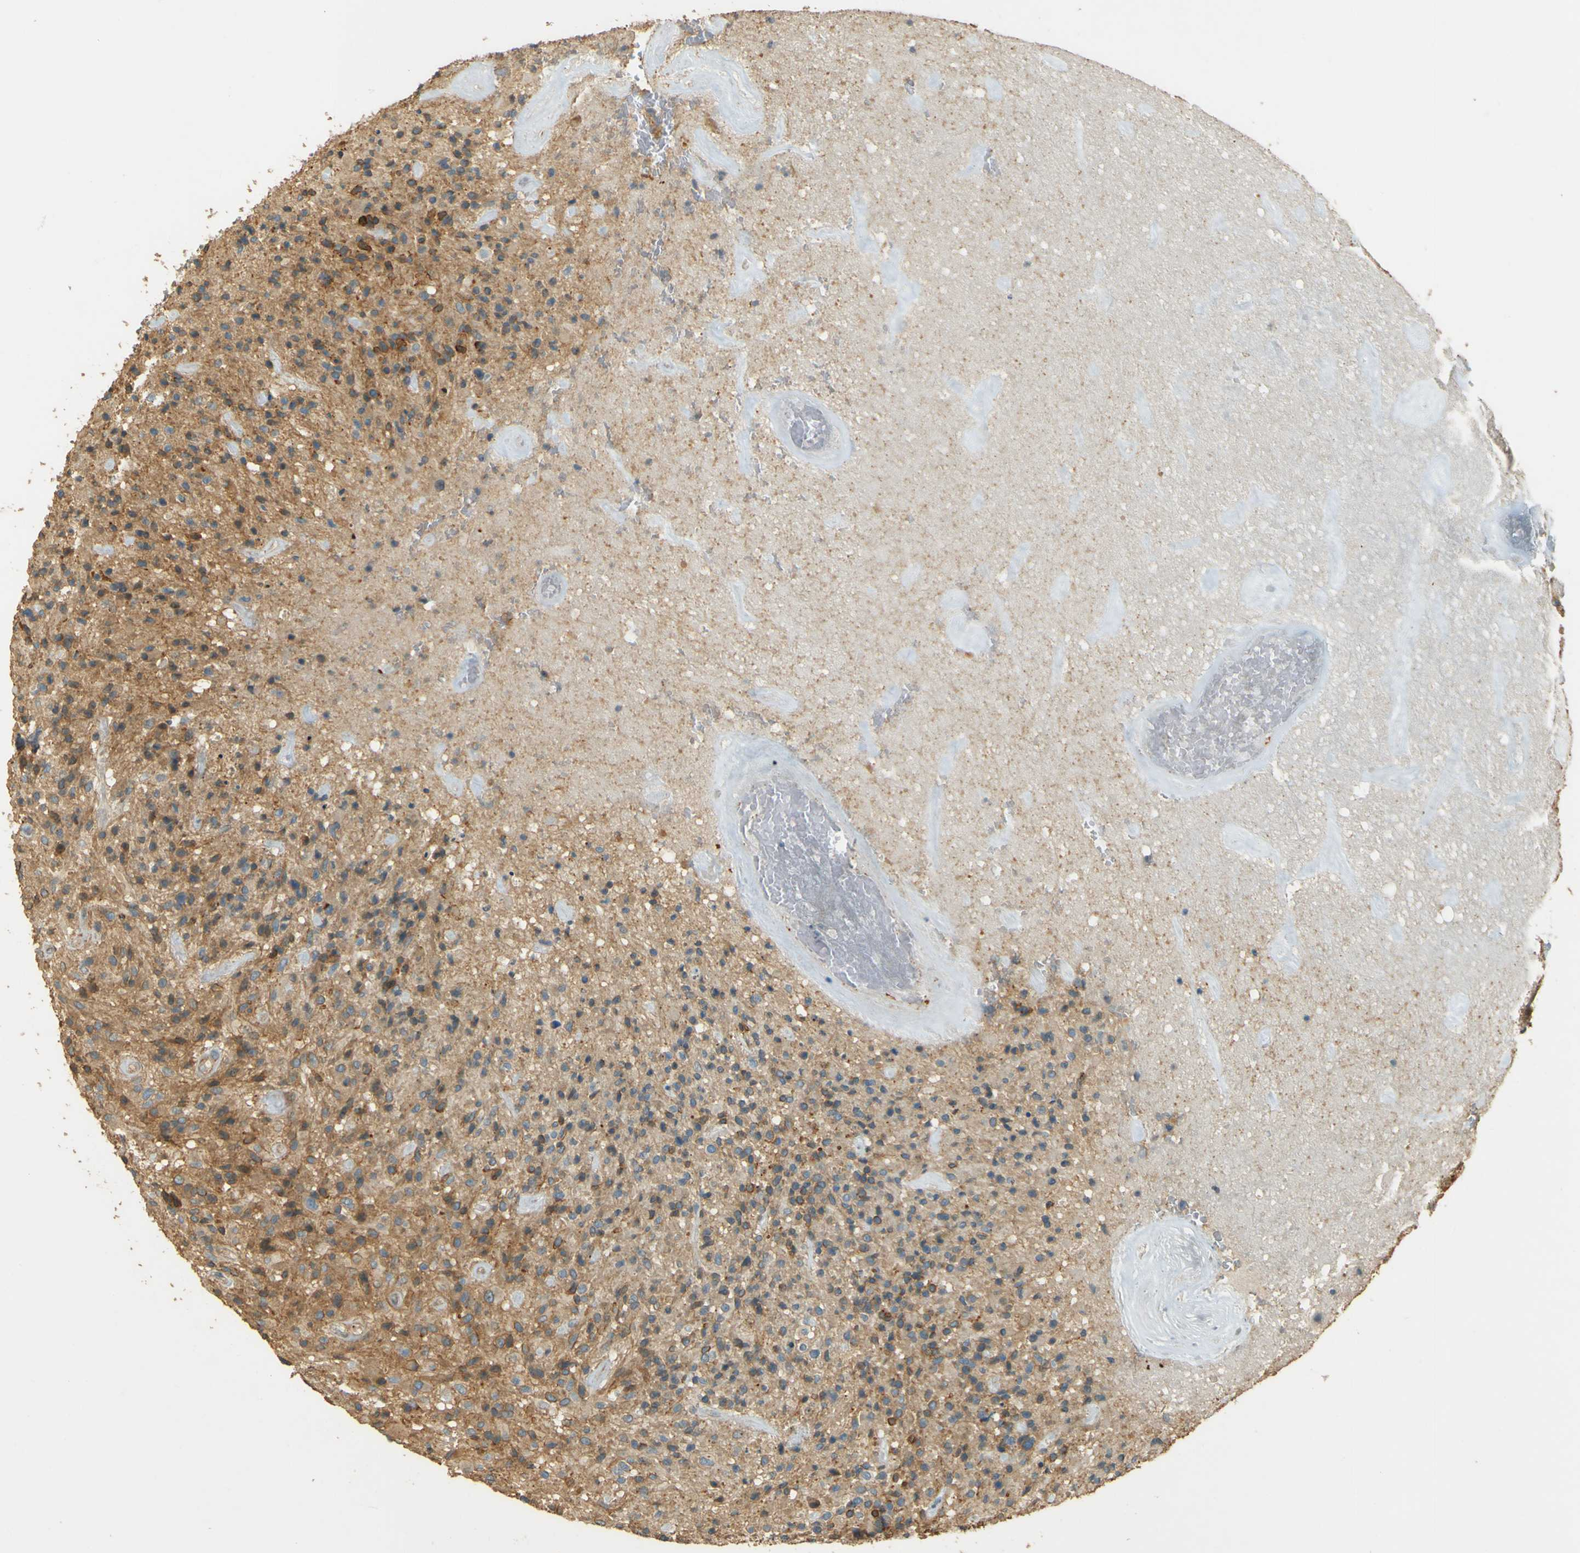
{"staining": {"intensity": "moderate", "quantity": ">75%", "location": "cytoplasmic/membranous"}, "tissue": "glioma", "cell_type": "Tumor cells", "image_type": "cancer", "snomed": [{"axis": "morphology", "description": "Glioma, malignant, High grade"}, {"axis": "topography", "description": "Brain"}], "caption": "Immunohistochemical staining of human malignant glioma (high-grade) shows medium levels of moderate cytoplasmic/membranous protein staining in about >75% of tumor cells.", "gene": "NEXN", "patient": {"sex": "male", "age": 71}}